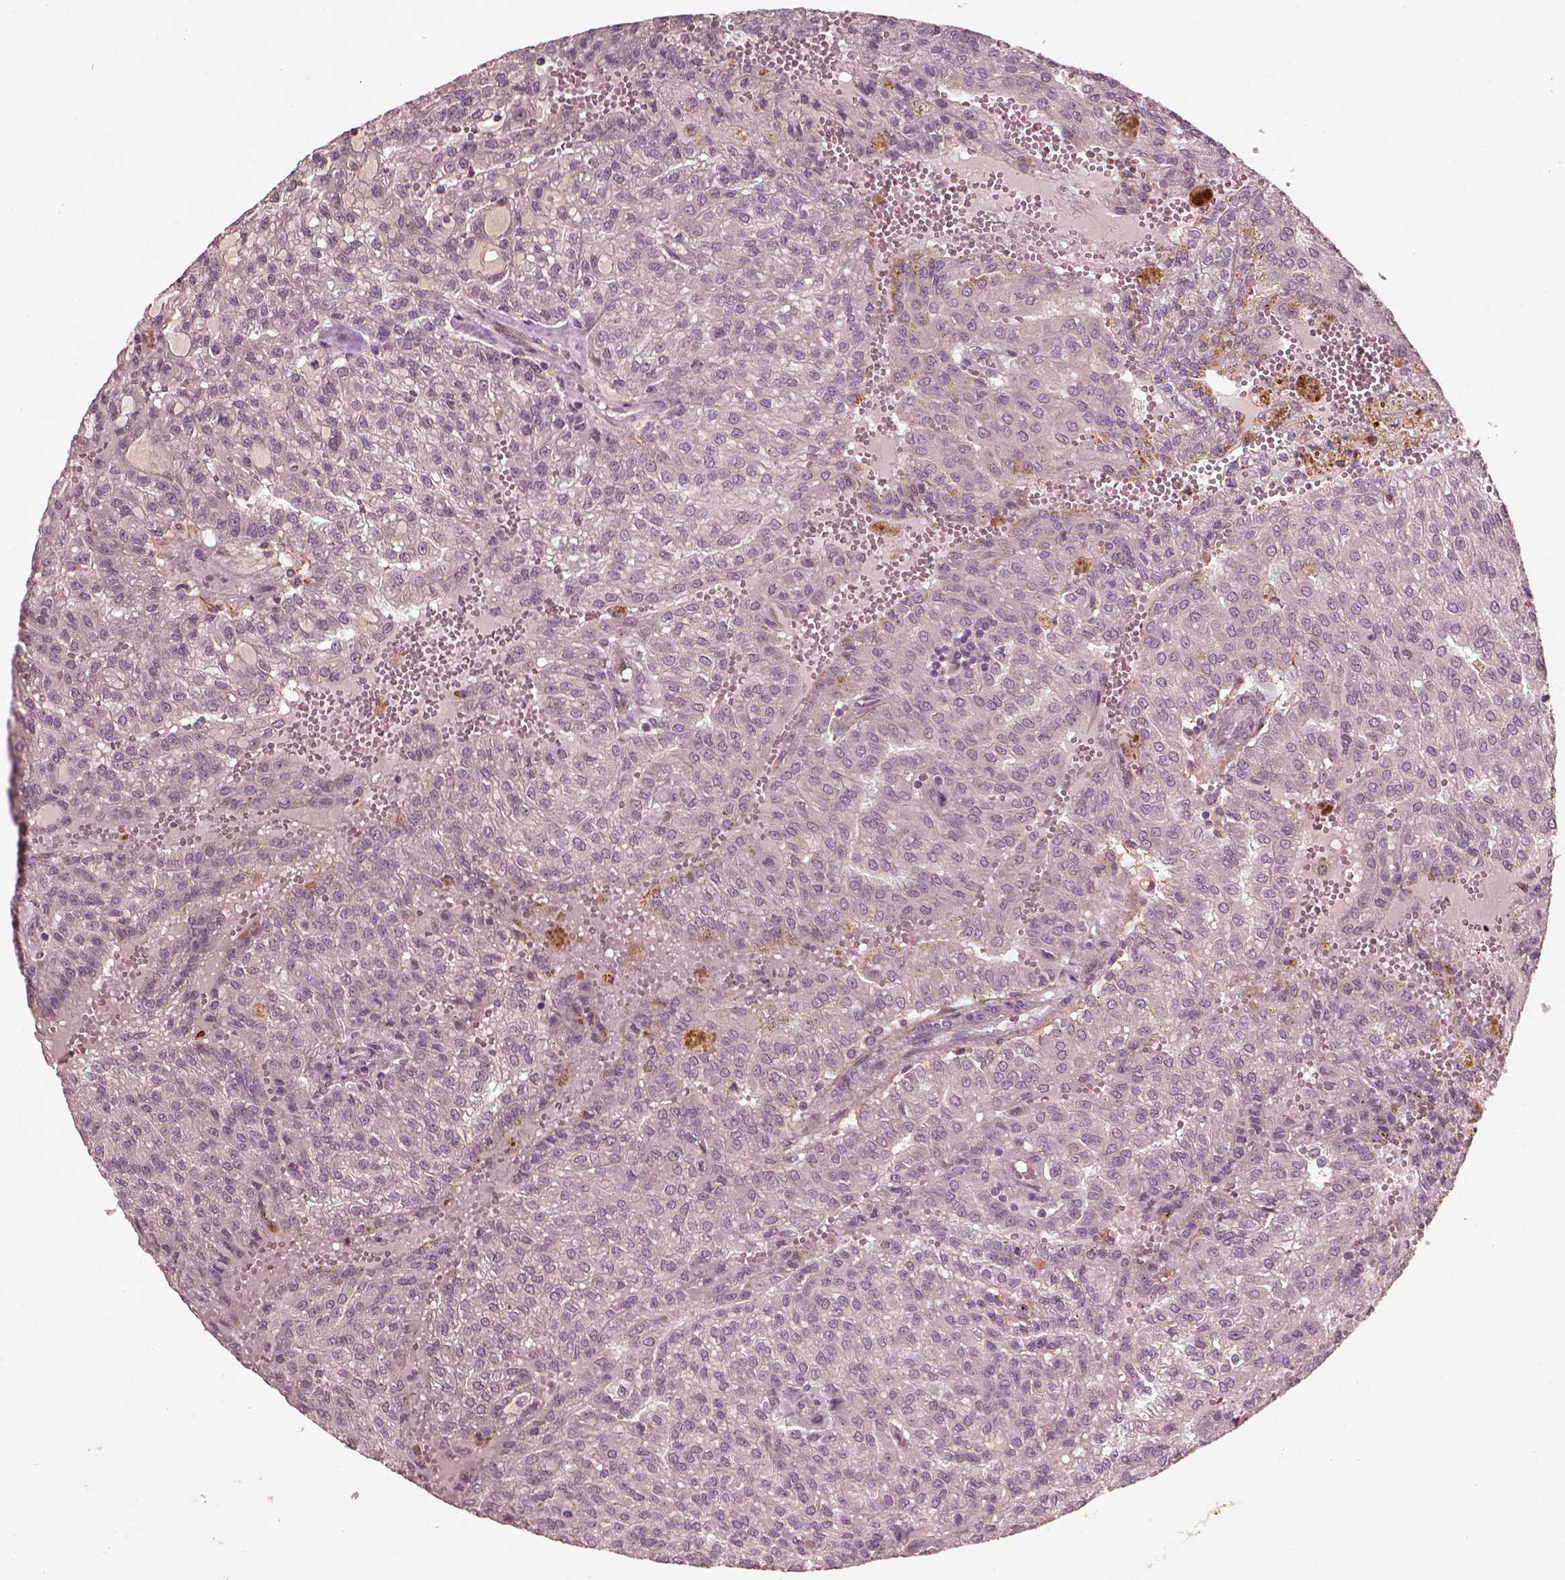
{"staining": {"intensity": "negative", "quantity": "none", "location": "none"}, "tissue": "renal cancer", "cell_type": "Tumor cells", "image_type": "cancer", "snomed": [{"axis": "morphology", "description": "Adenocarcinoma, NOS"}, {"axis": "topography", "description": "Kidney"}], "caption": "Tumor cells show no significant expression in renal cancer.", "gene": "EFEMP1", "patient": {"sex": "male", "age": 63}}